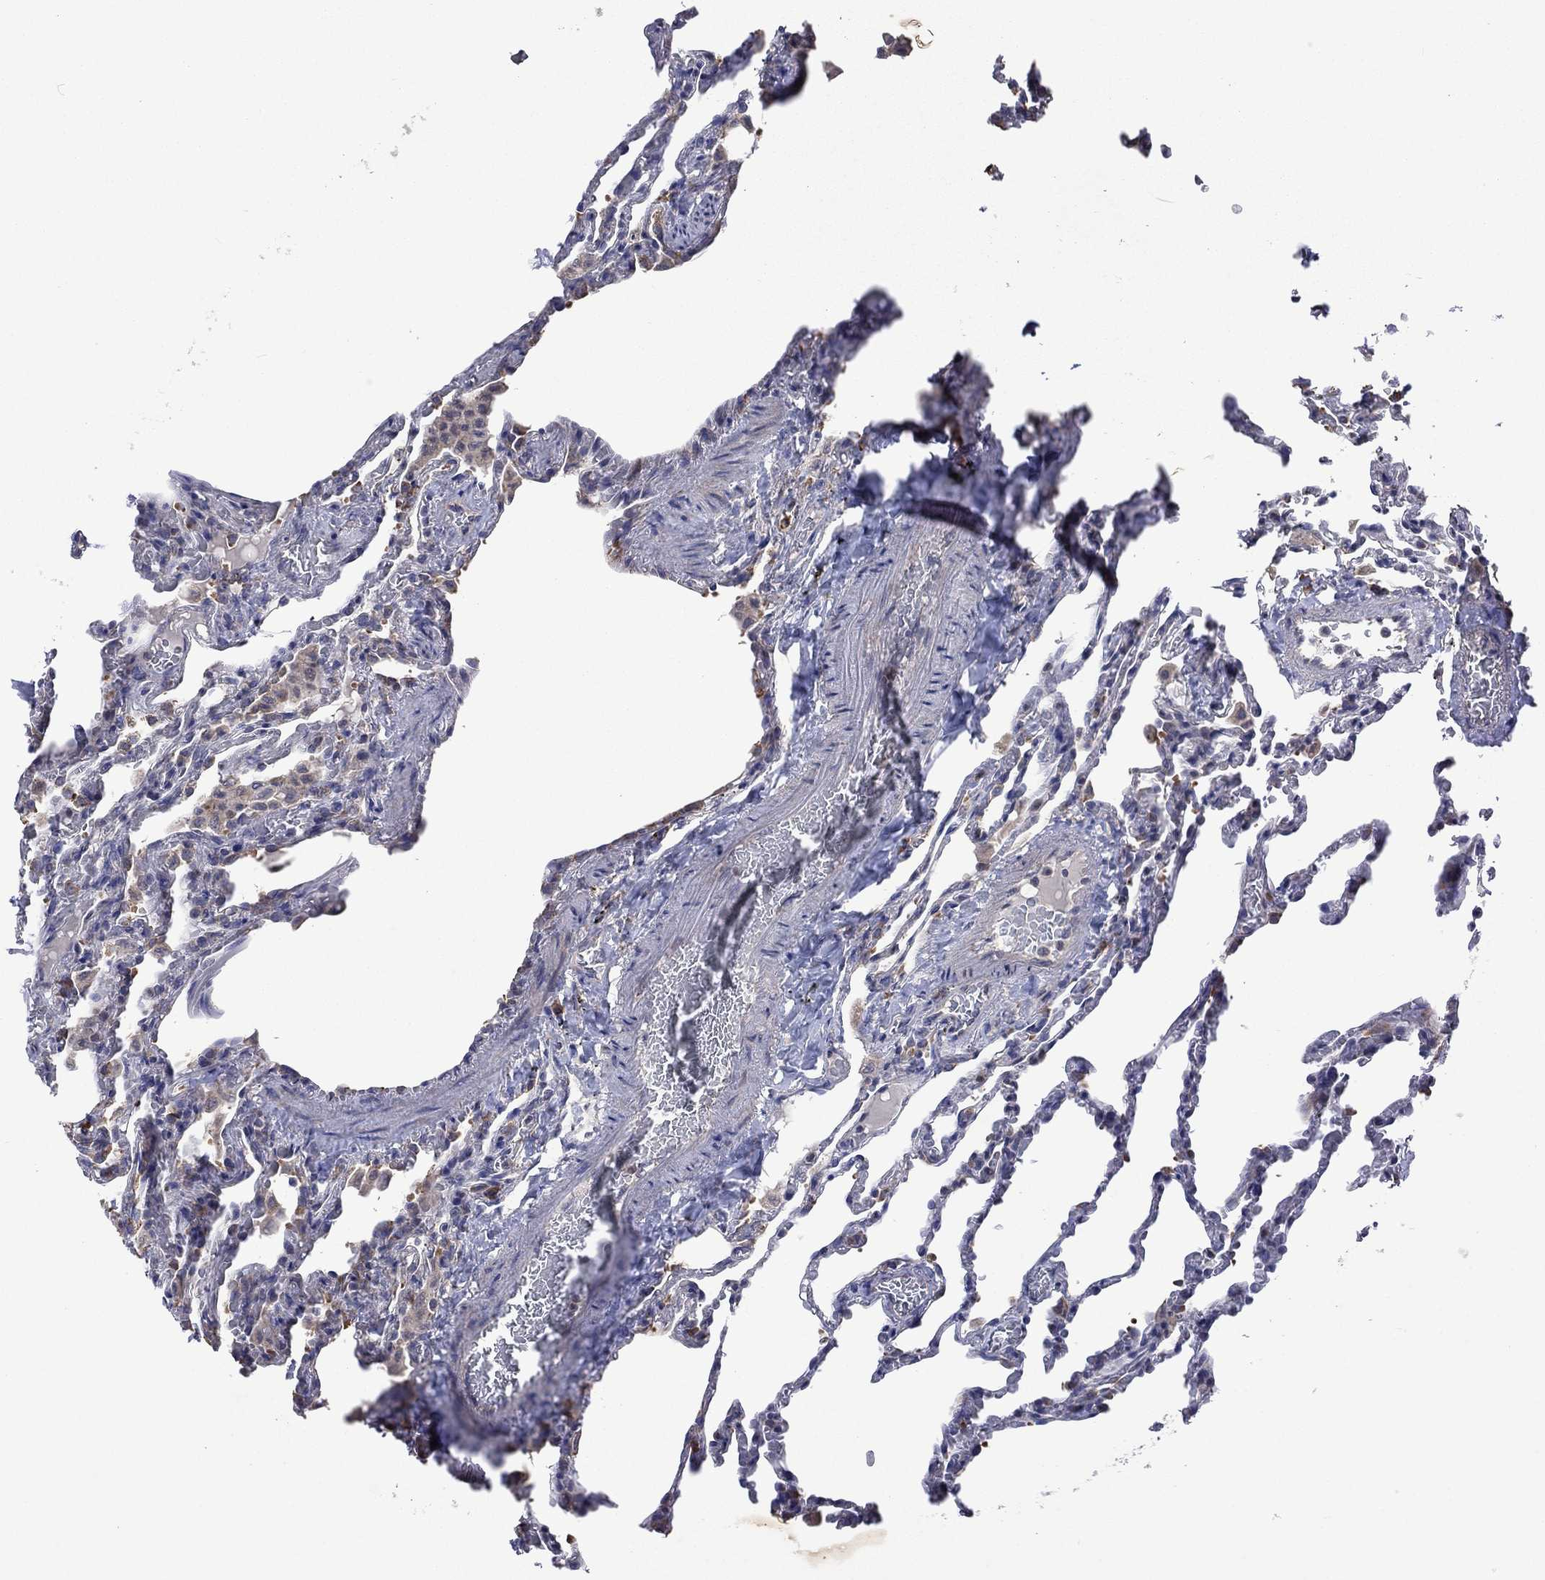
{"staining": {"intensity": "negative", "quantity": "none", "location": "none"}, "tissue": "lung", "cell_type": "Alveolar cells", "image_type": "normal", "snomed": [{"axis": "morphology", "description": "Normal tissue, NOS"}, {"axis": "topography", "description": "Lung"}], "caption": "DAB (3,3'-diaminobenzidine) immunohistochemical staining of unremarkable lung demonstrates no significant staining in alveolar cells.", "gene": "FURIN", "patient": {"sex": "female", "age": 43}}